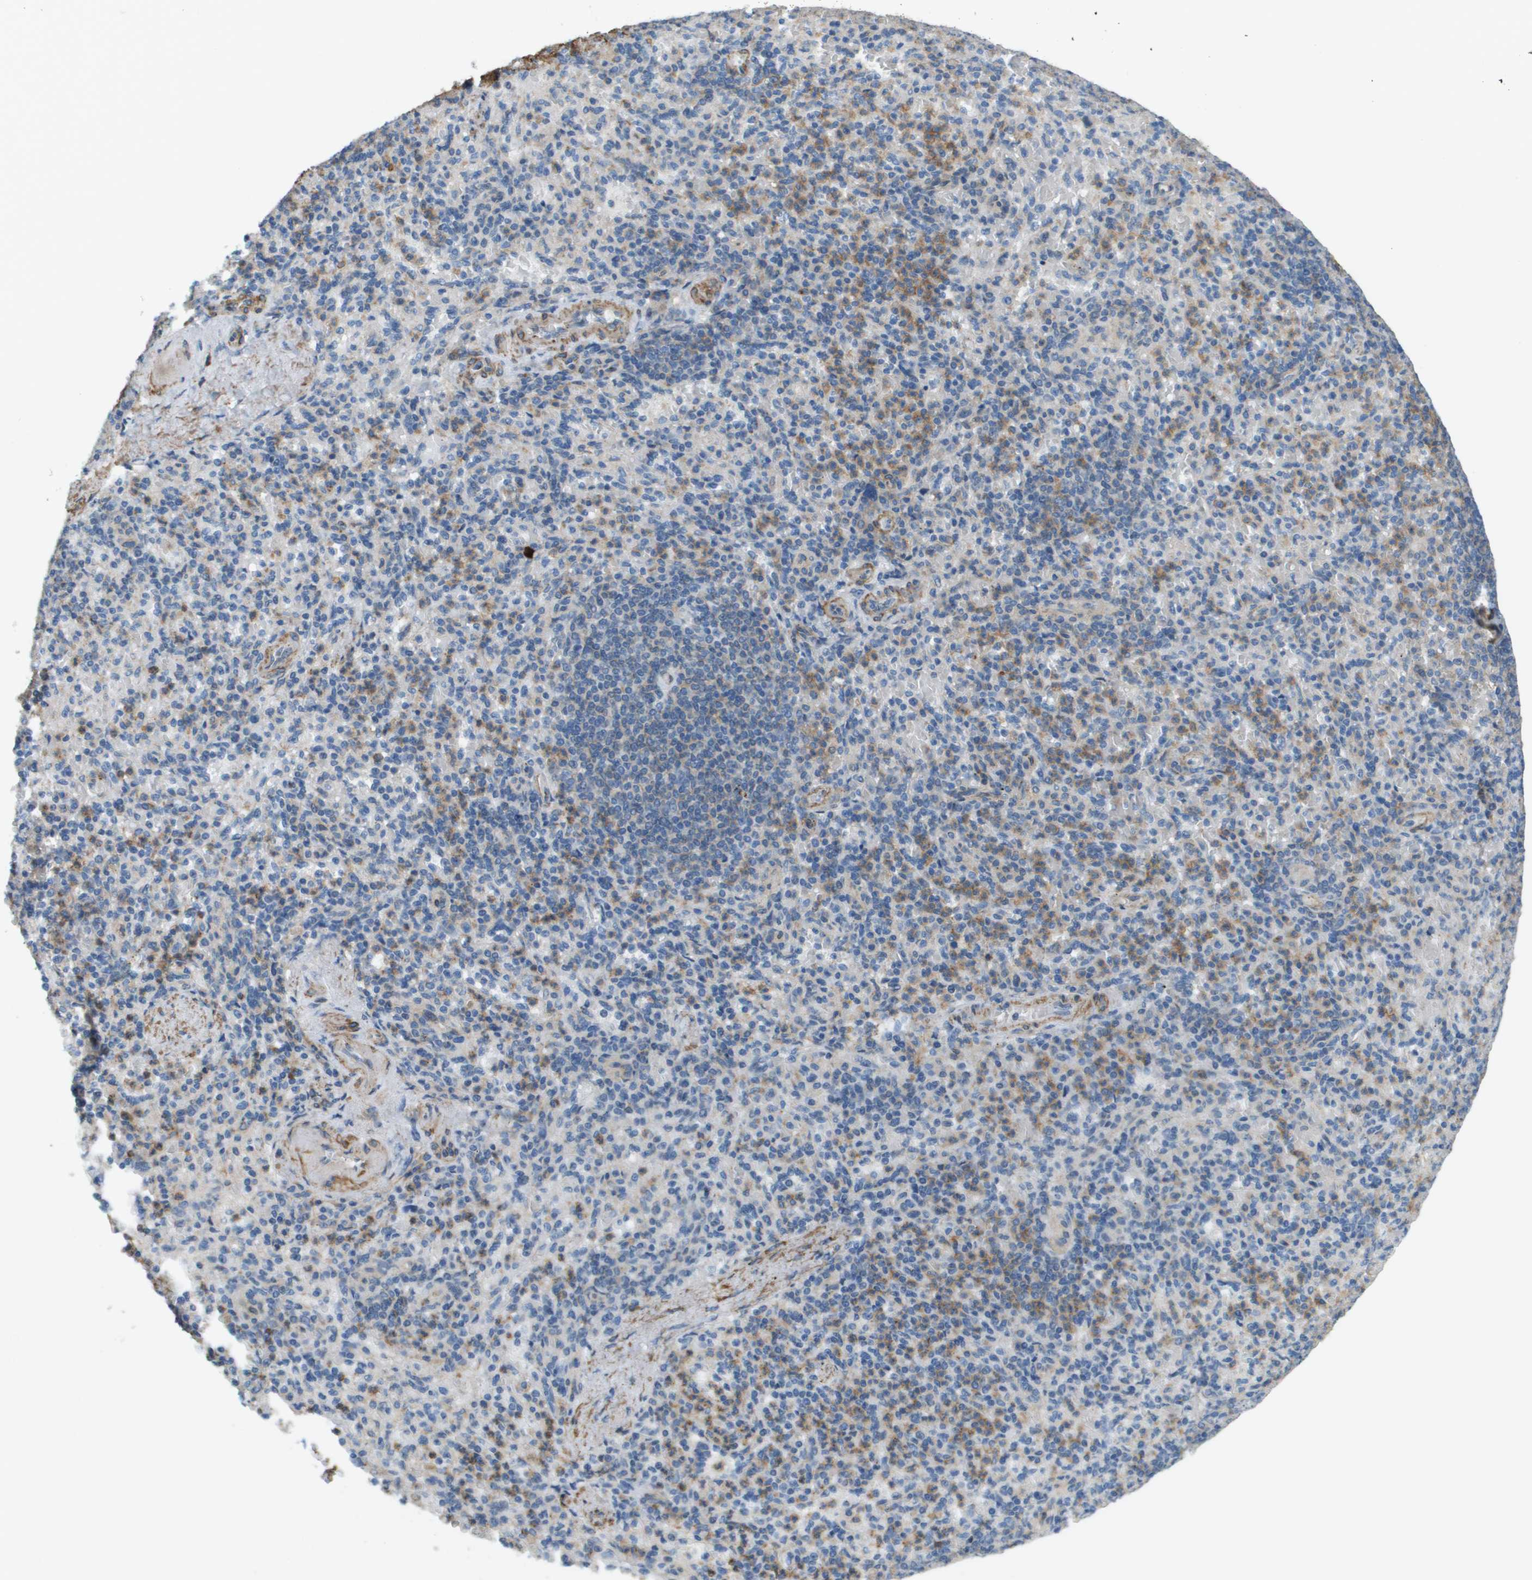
{"staining": {"intensity": "moderate", "quantity": "25%-75%", "location": "cytoplasmic/membranous"}, "tissue": "spleen", "cell_type": "Cells in red pulp", "image_type": "normal", "snomed": [{"axis": "morphology", "description": "Normal tissue, NOS"}, {"axis": "topography", "description": "Spleen"}], "caption": "Protein analysis of benign spleen demonstrates moderate cytoplasmic/membranous expression in about 25%-75% of cells in red pulp. (DAB IHC, brown staining for protein, blue staining for nuclei).", "gene": "MYH11", "patient": {"sex": "female", "age": 74}}